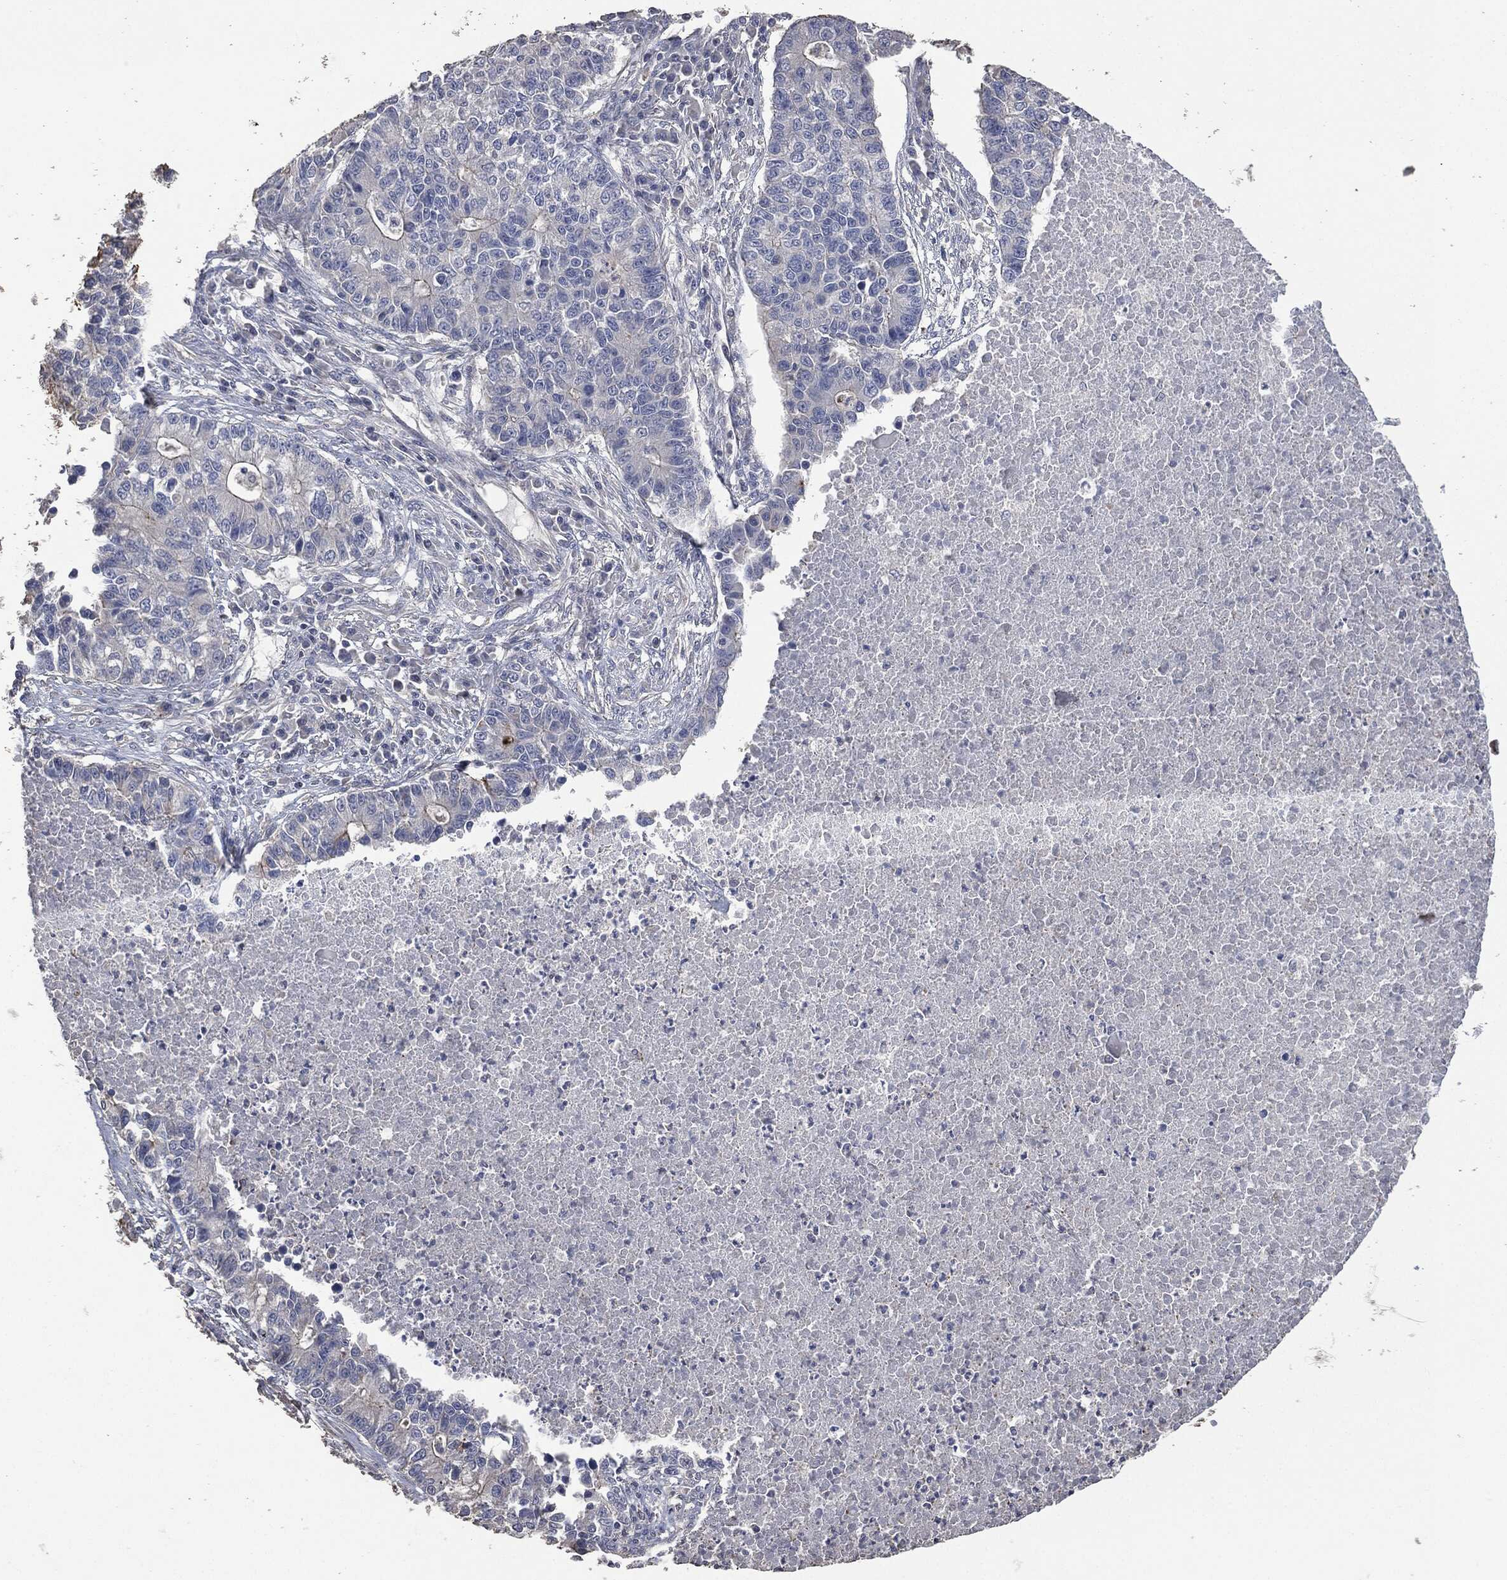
{"staining": {"intensity": "negative", "quantity": "none", "location": "none"}, "tissue": "lung cancer", "cell_type": "Tumor cells", "image_type": "cancer", "snomed": [{"axis": "morphology", "description": "Adenocarcinoma, NOS"}, {"axis": "topography", "description": "Lung"}], "caption": "A photomicrograph of human lung adenocarcinoma is negative for staining in tumor cells.", "gene": "MSLN", "patient": {"sex": "male", "age": 57}}